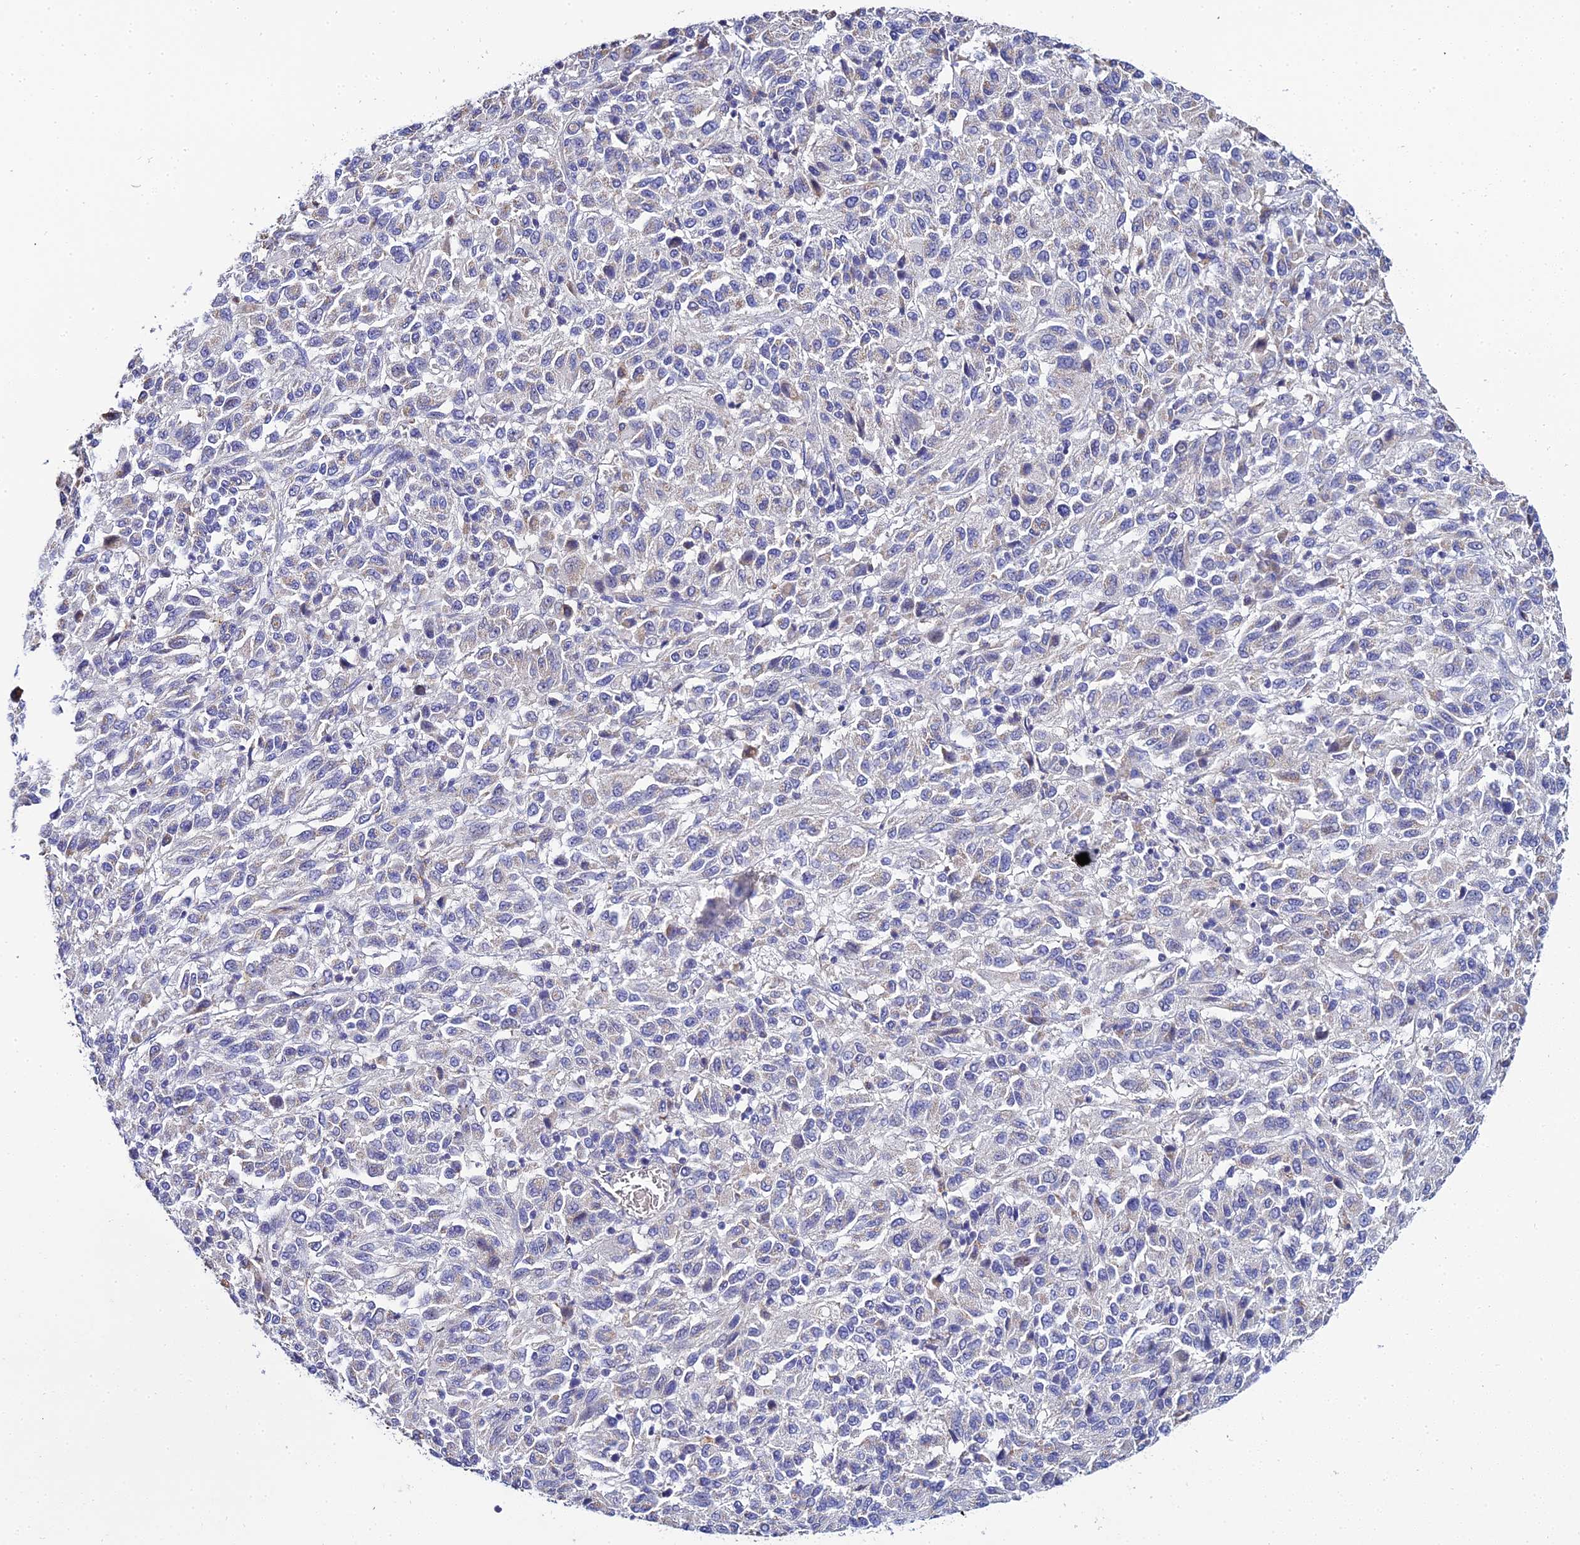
{"staining": {"intensity": "negative", "quantity": "none", "location": "none"}, "tissue": "melanoma", "cell_type": "Tumor cells", "image_type": "cancer", "snomed": [{"axis": "morphology", "description": "Malignant melanoma, Metastatic site"}, {"axis": "topography", "description": "Lung"}], "caption": "Tumor cells show no significant protein staining in melanoma.", "gene": "ZXDA", "patient": {"sex": "male", "age": 64}}